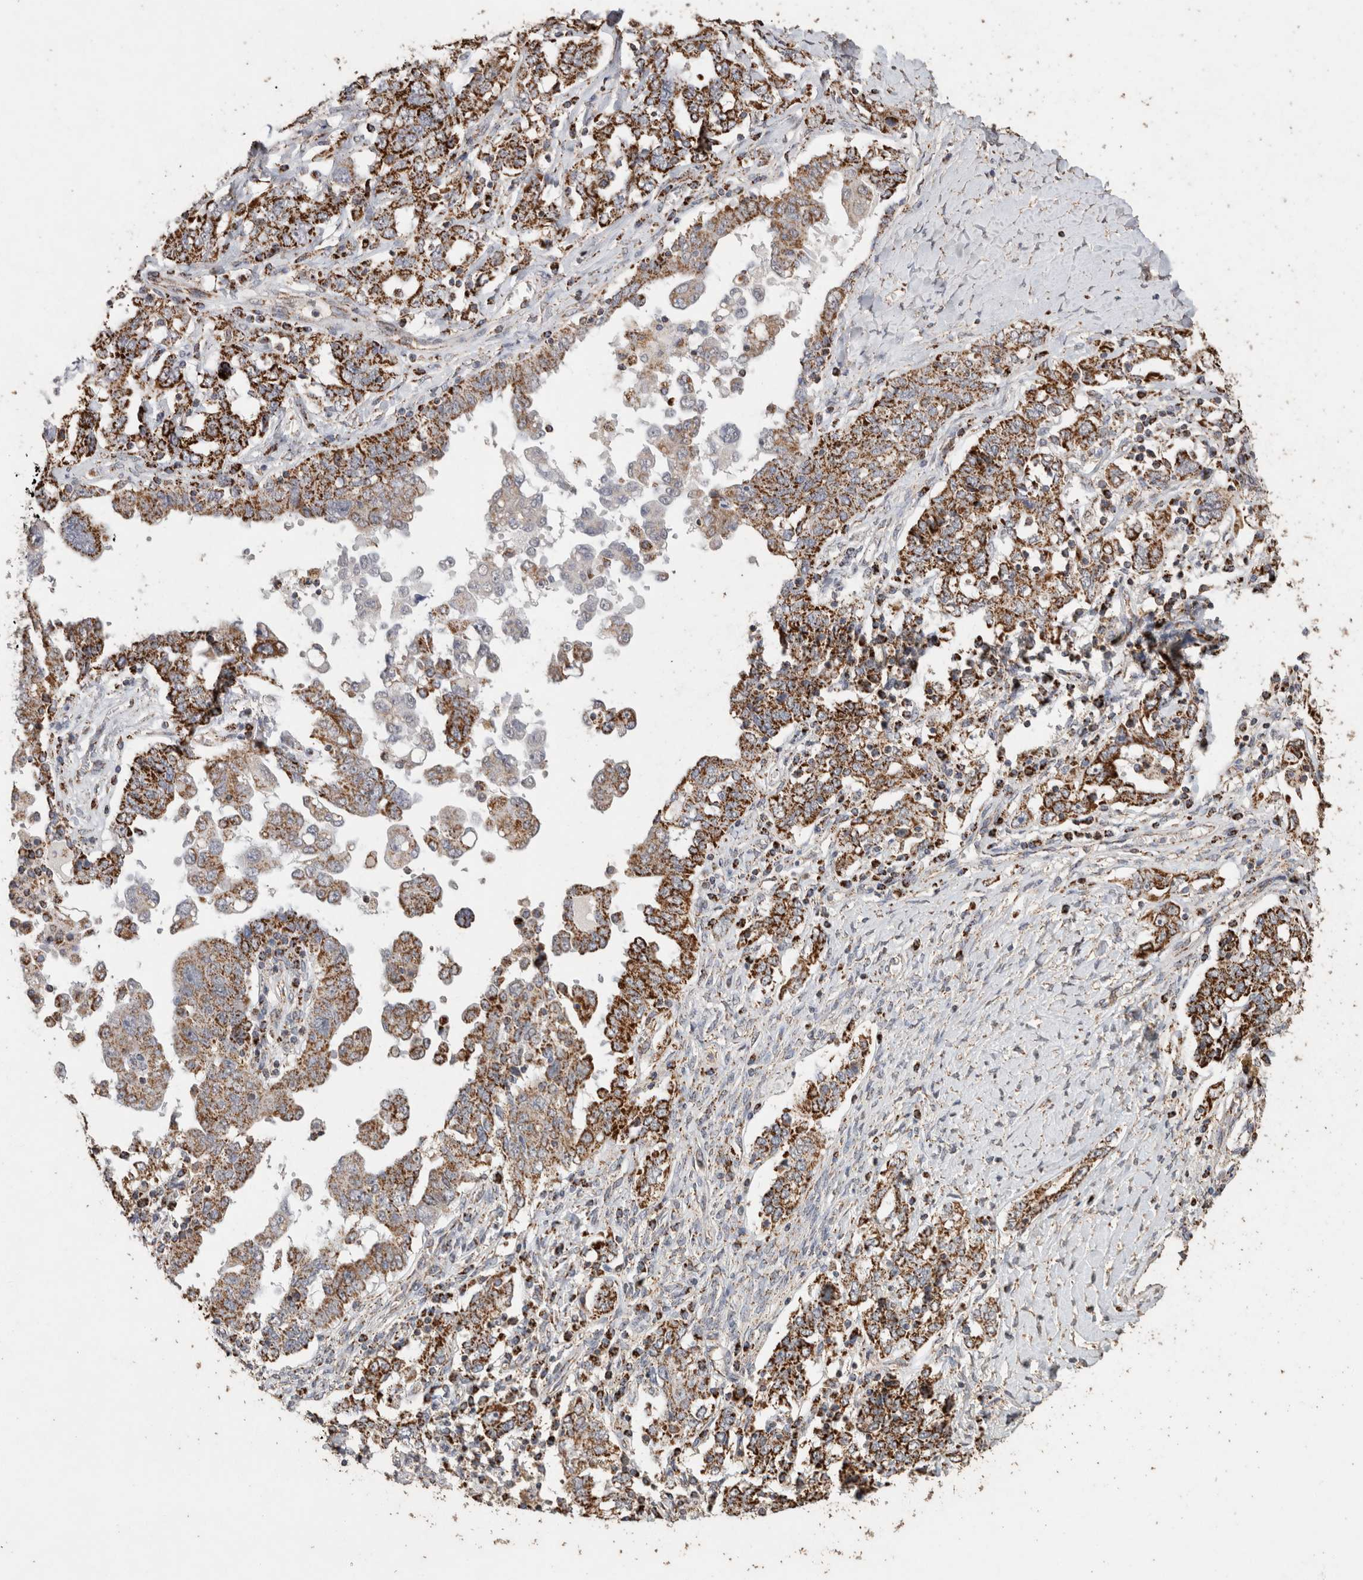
{"staining": {"intensity": "moderate", "quantity": ">75%", "location": "cytoplasmic/membranous"}, "tissue": "ovarian cancer", "cell_type": "Tumor cells", "image_type": "cancer", "snomed": [{"axis": "morphology", "description": "Carcinoma, endometroid"}, {"axis": "topography", "description": "Ovary"}], "caption": "Human ovarian cancer stained for a protein (brown) reveals moderate cytoplasmic/membranous positive expression in approximately >75% of tumor cells.", "gene": "ACADM", "patient": {"sex": "female", "age": 62}}